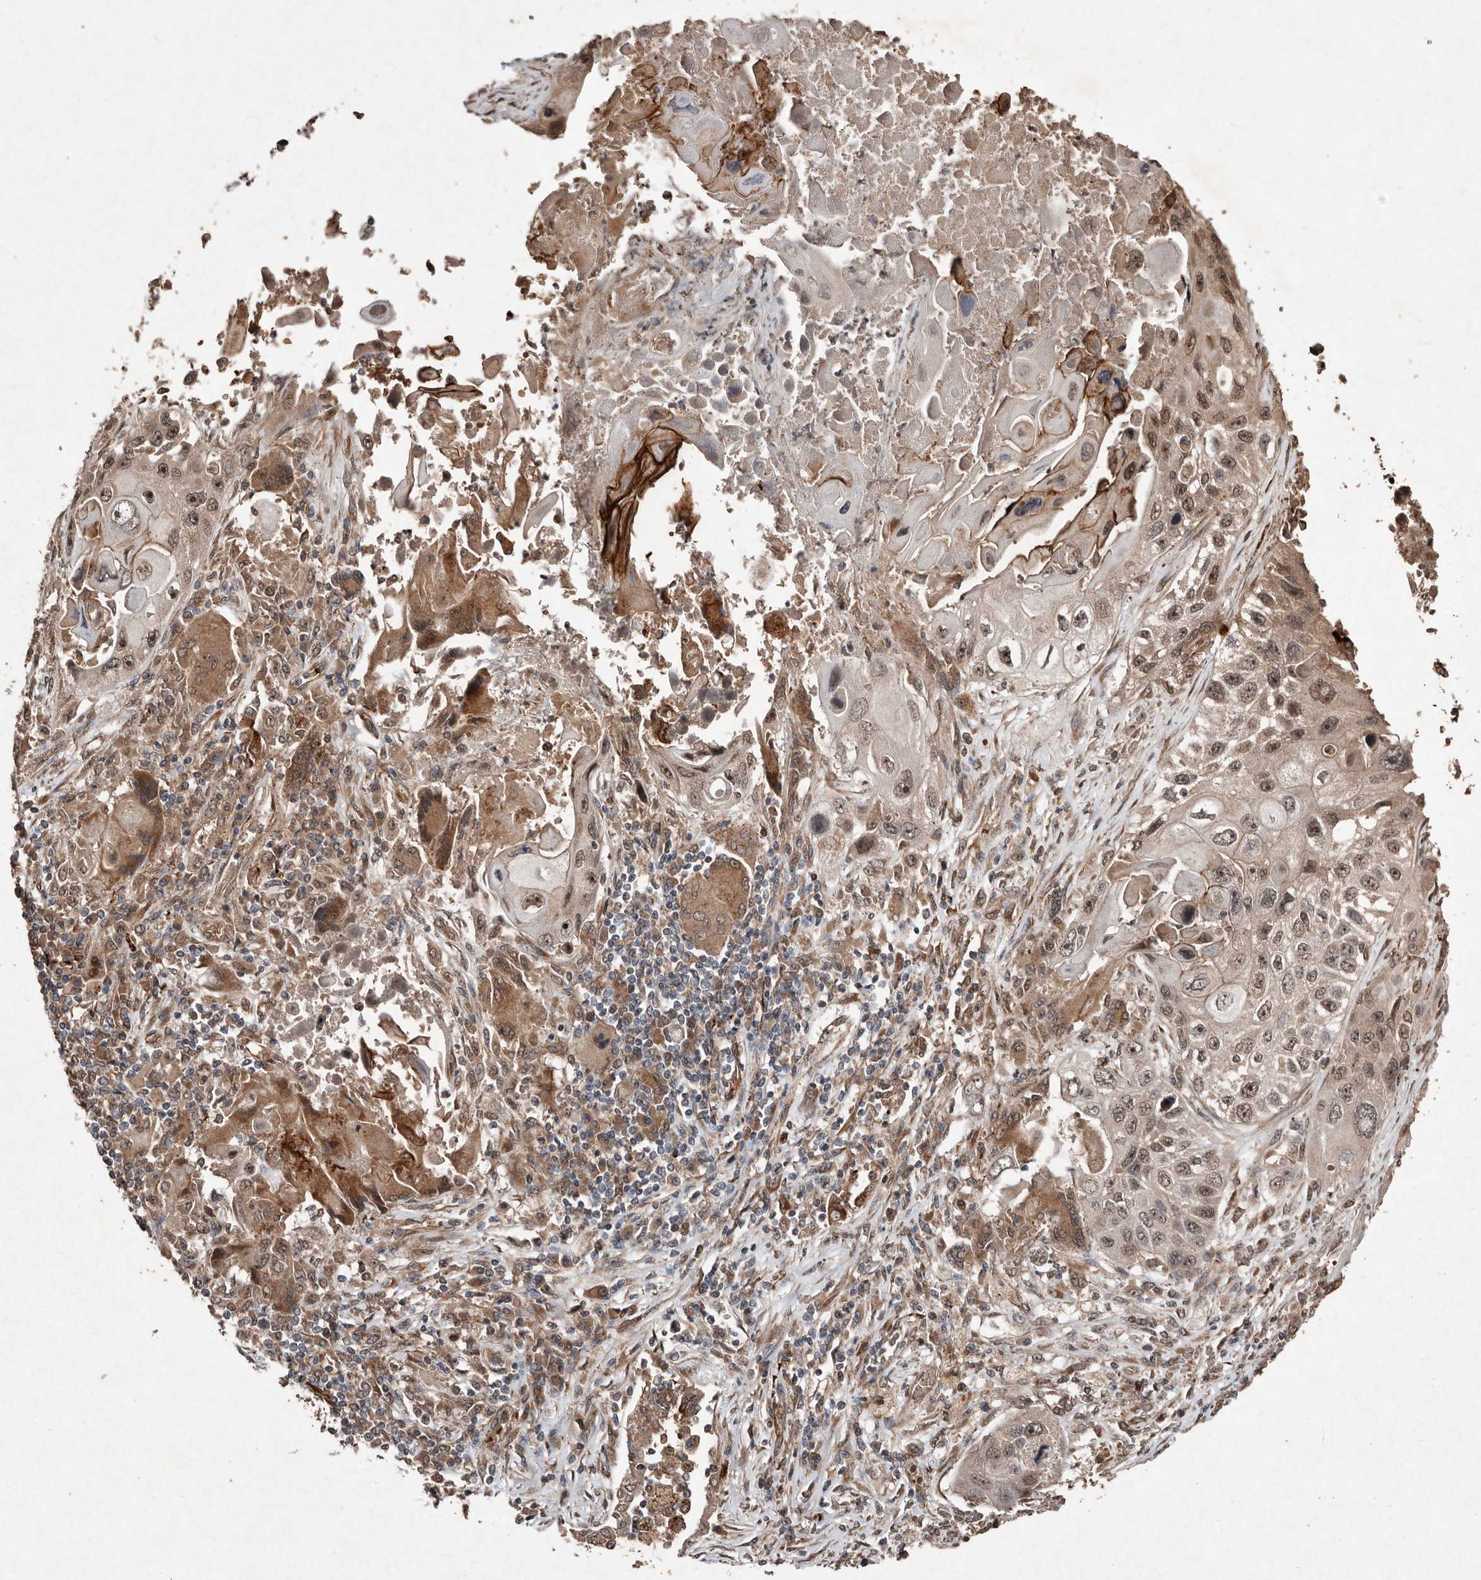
{"staining": {"intensity": "moderate", "quantity": ">75%", "location": "nuclear"}, "tissue": "lung cancer", "cell_type": "Tumor cells", "image_type": "cancer", "snomed": [{"axis": "morphology", "description": "Squamous cell carcinoma, NOS"}, {"axis": "topography", "description": "Lung"}], "caption": "Moderate nuclear staining is identified in approximately >75% of tumor cells in lung cancer (squamous cell carcinoma).", "gene": "DIP2C", "patient": {"sex": "male", "age": 61}}